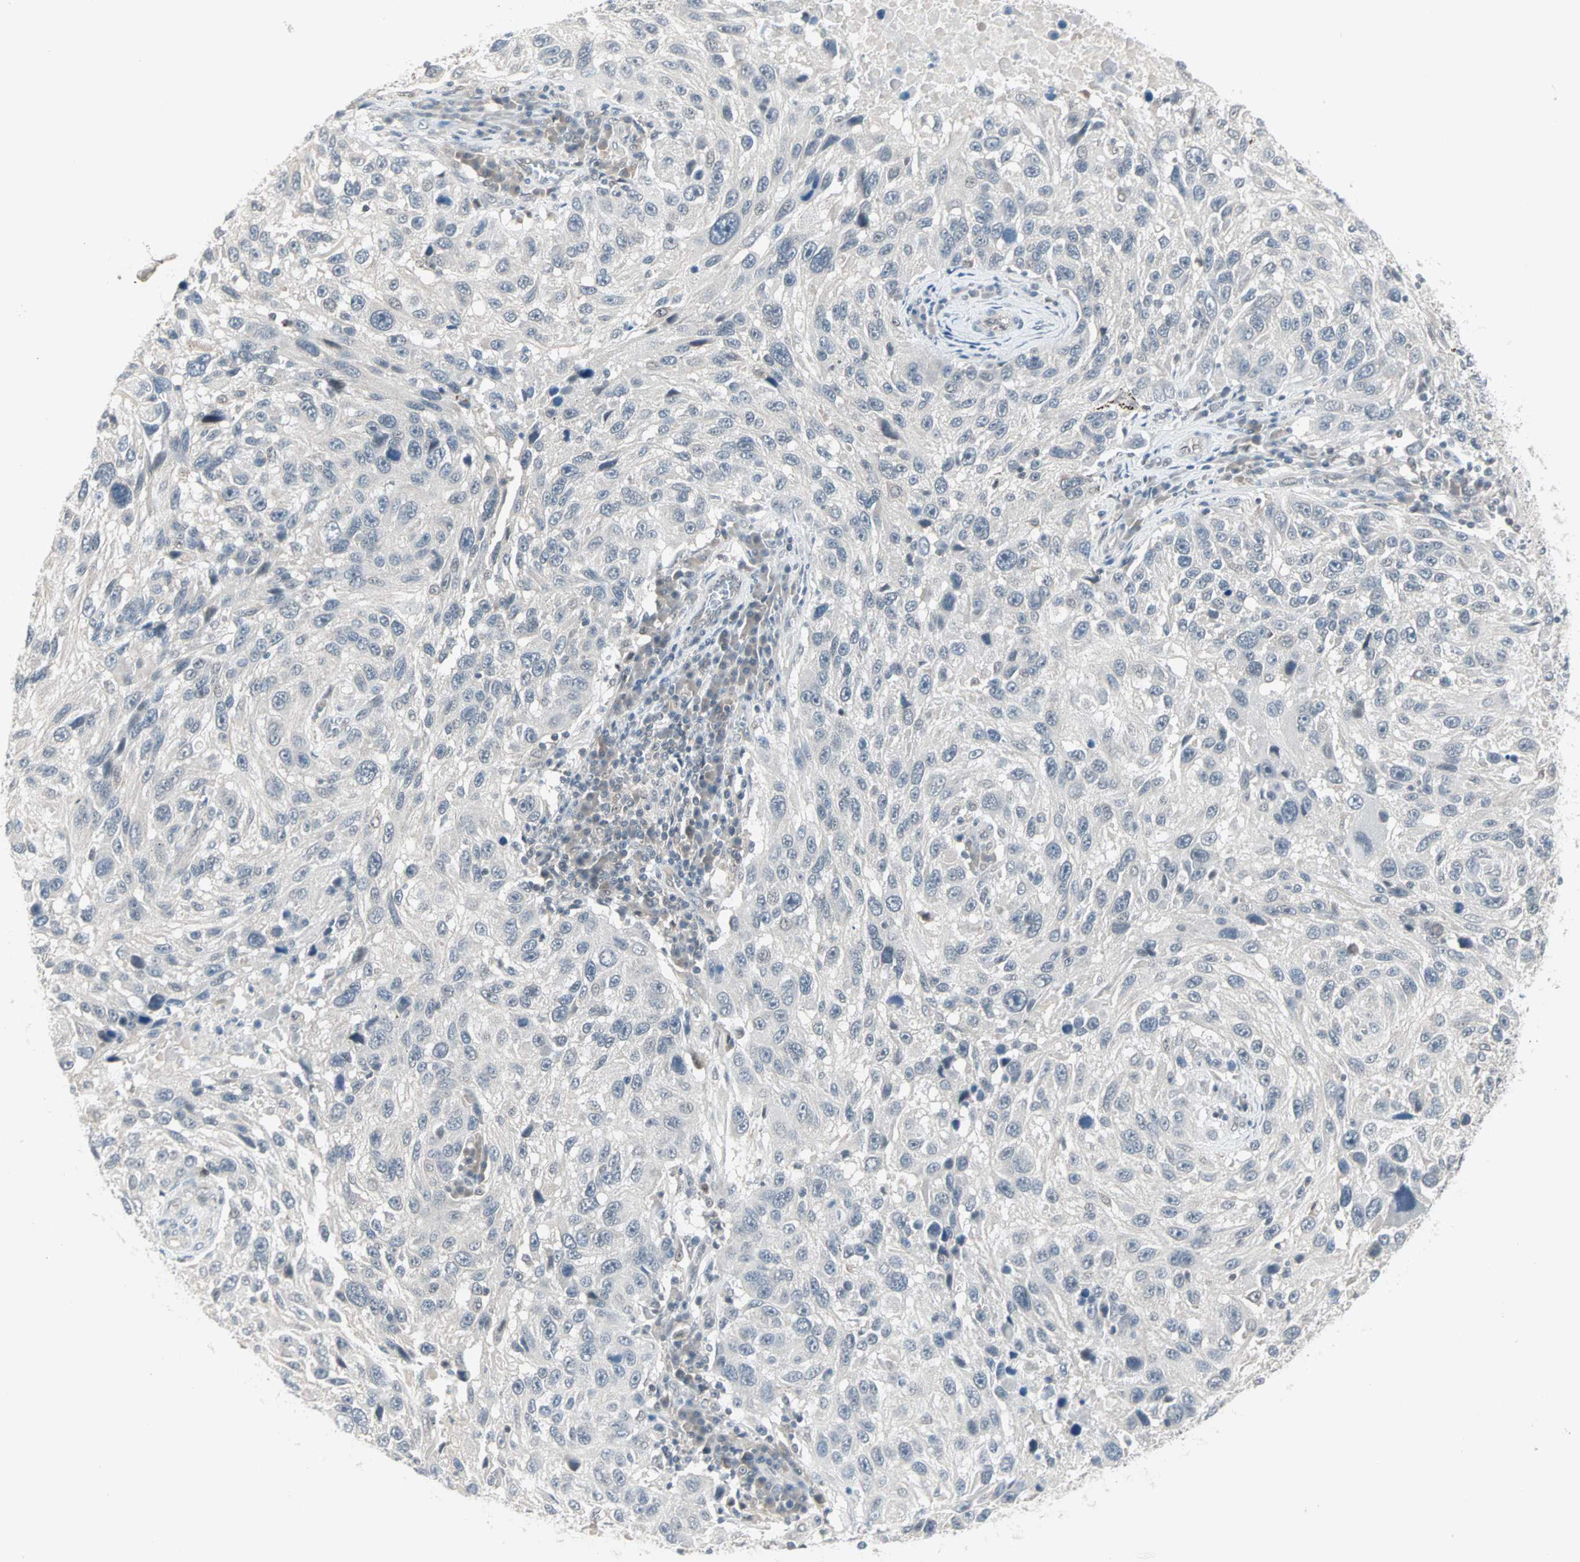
{"staining": {"intensity": "negative", "quantity": "none", "location": "none"}, "tissue": "melanoma", "cell_type": "Tumor cells", "image_type": "cancer", "snomed": [{"axis": "morphology", "description": "Malignant melanoma, NOS"}, {"axis": "topography", "description": "Skin"}], "caption": "An immunohistochemistry histopathology image of malignant melanoma is shown. There is no staining in tumor cells of malignant melanoma.", "gene": "PTPA", "patient": {"sex": "male", "age": 53}}